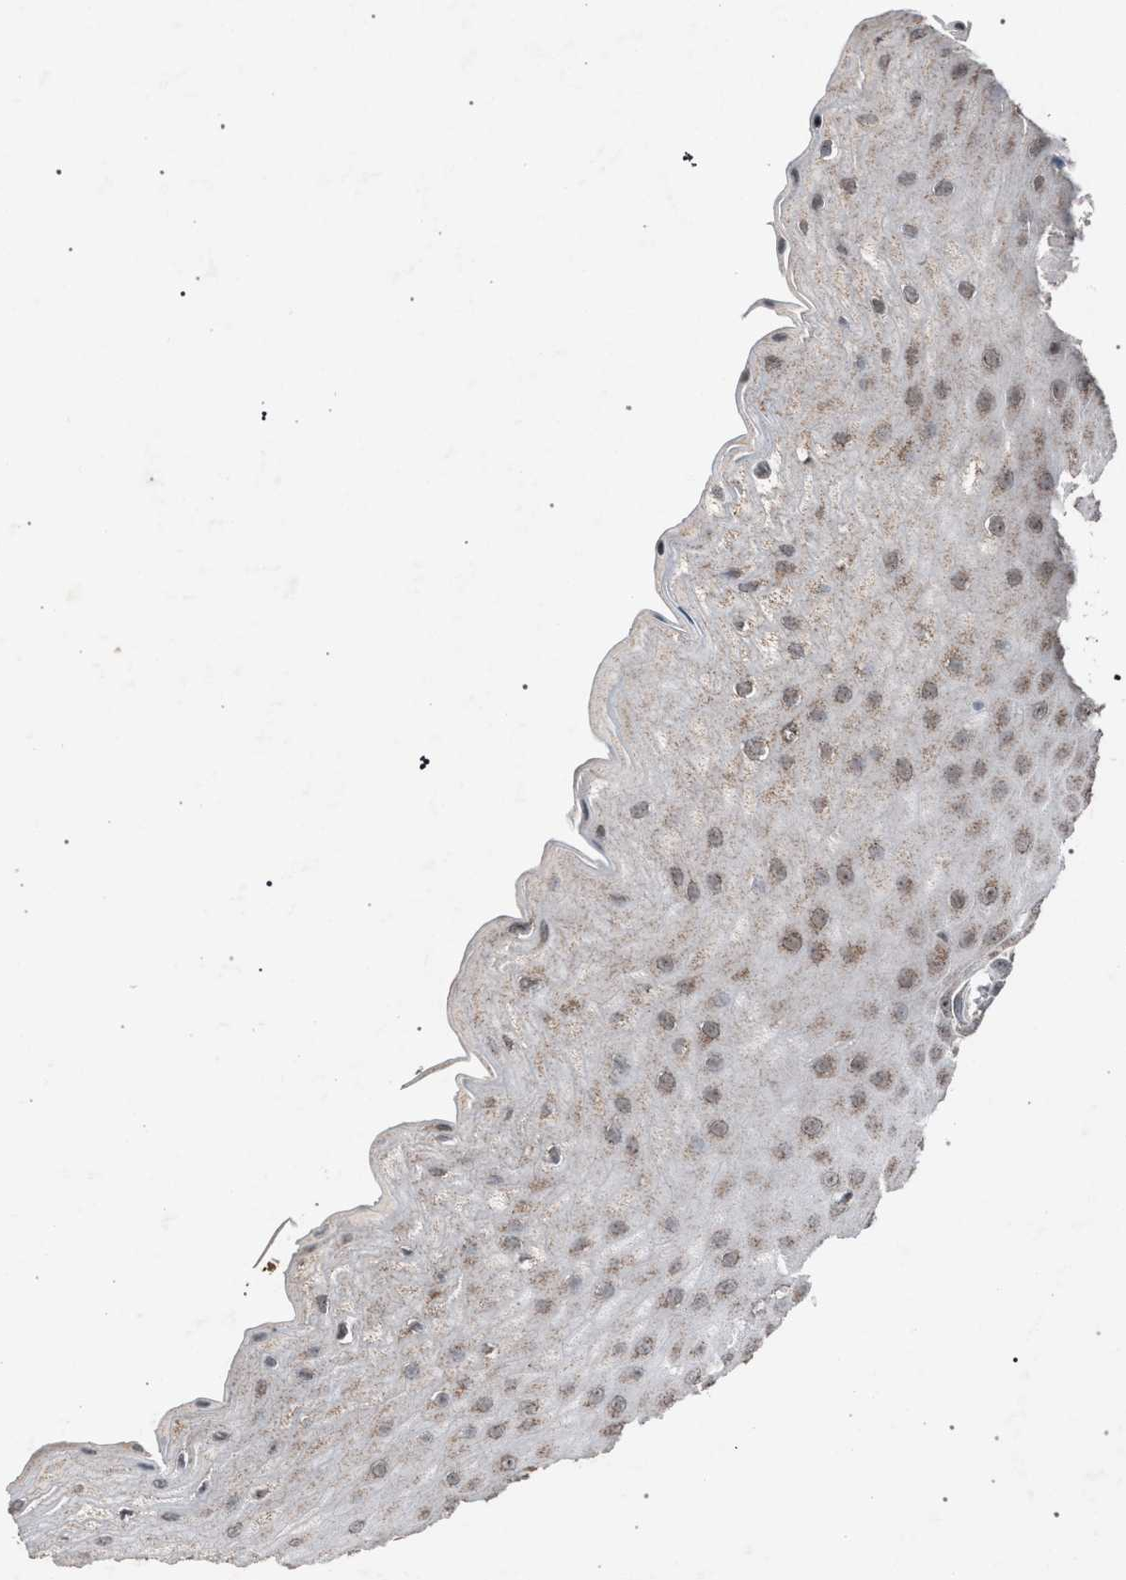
{"staining": {"intensity": "weak", "quantity": "25%-75%", "location": "cytoplasmic/membranous"}, "tissue": "cervix", "cell_type": "Squamous epithelial cells", "image_type": "normal", "snomed": [{"axis": "morphology", "description": "Normal tissue, NOS"}, {"axis": "topography", "description": "Cervix"}], "caption": "Immunohistochemical staining of unremarkable cervix exhibits low levels of weak cytoplasmic/membranous staining in approximately 25%-75% of squamous epithelial cells.", "gene": "HSD17B4", "patient": {"sex": "female", "age": 55}}